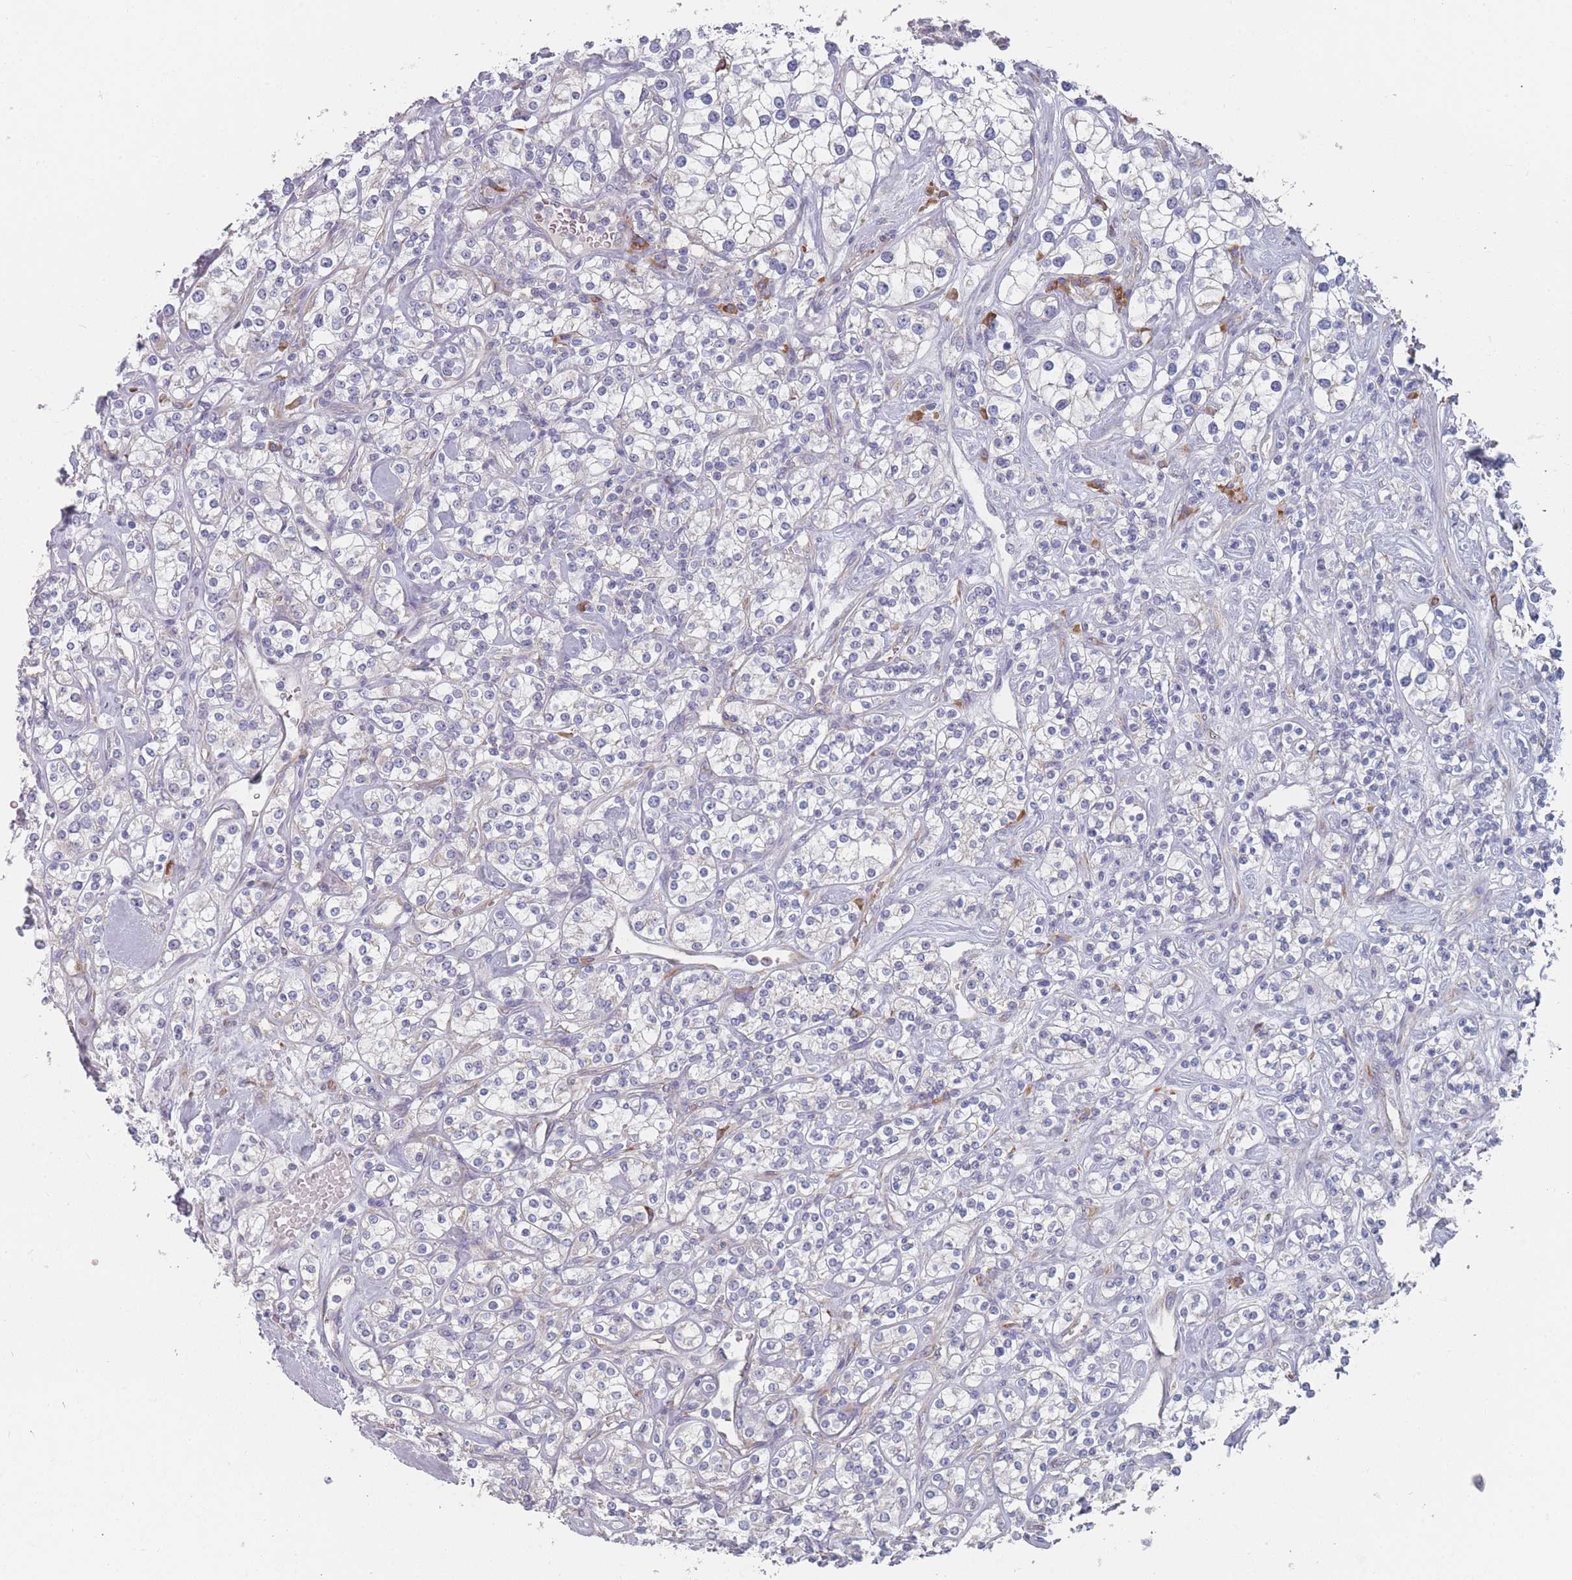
{"staining": {"intensity": "negative", "quantity": "none", "location": "none"}, "tissue": "renal cancer", "cell_type": "Tumor cells", "image_type": "cancer", "snomed": [{"axis": "morphology", "description": "Adenocarcinoma, NOS"}, {"axis": "topography", "description": "Kidney"}], "caption": "This is an immunohistochemistry histopathology image of human renal cancer. There is no expression in tumor cells.", "gene": "CACNG5", "patient": {"sex": "male", "age": 77}}